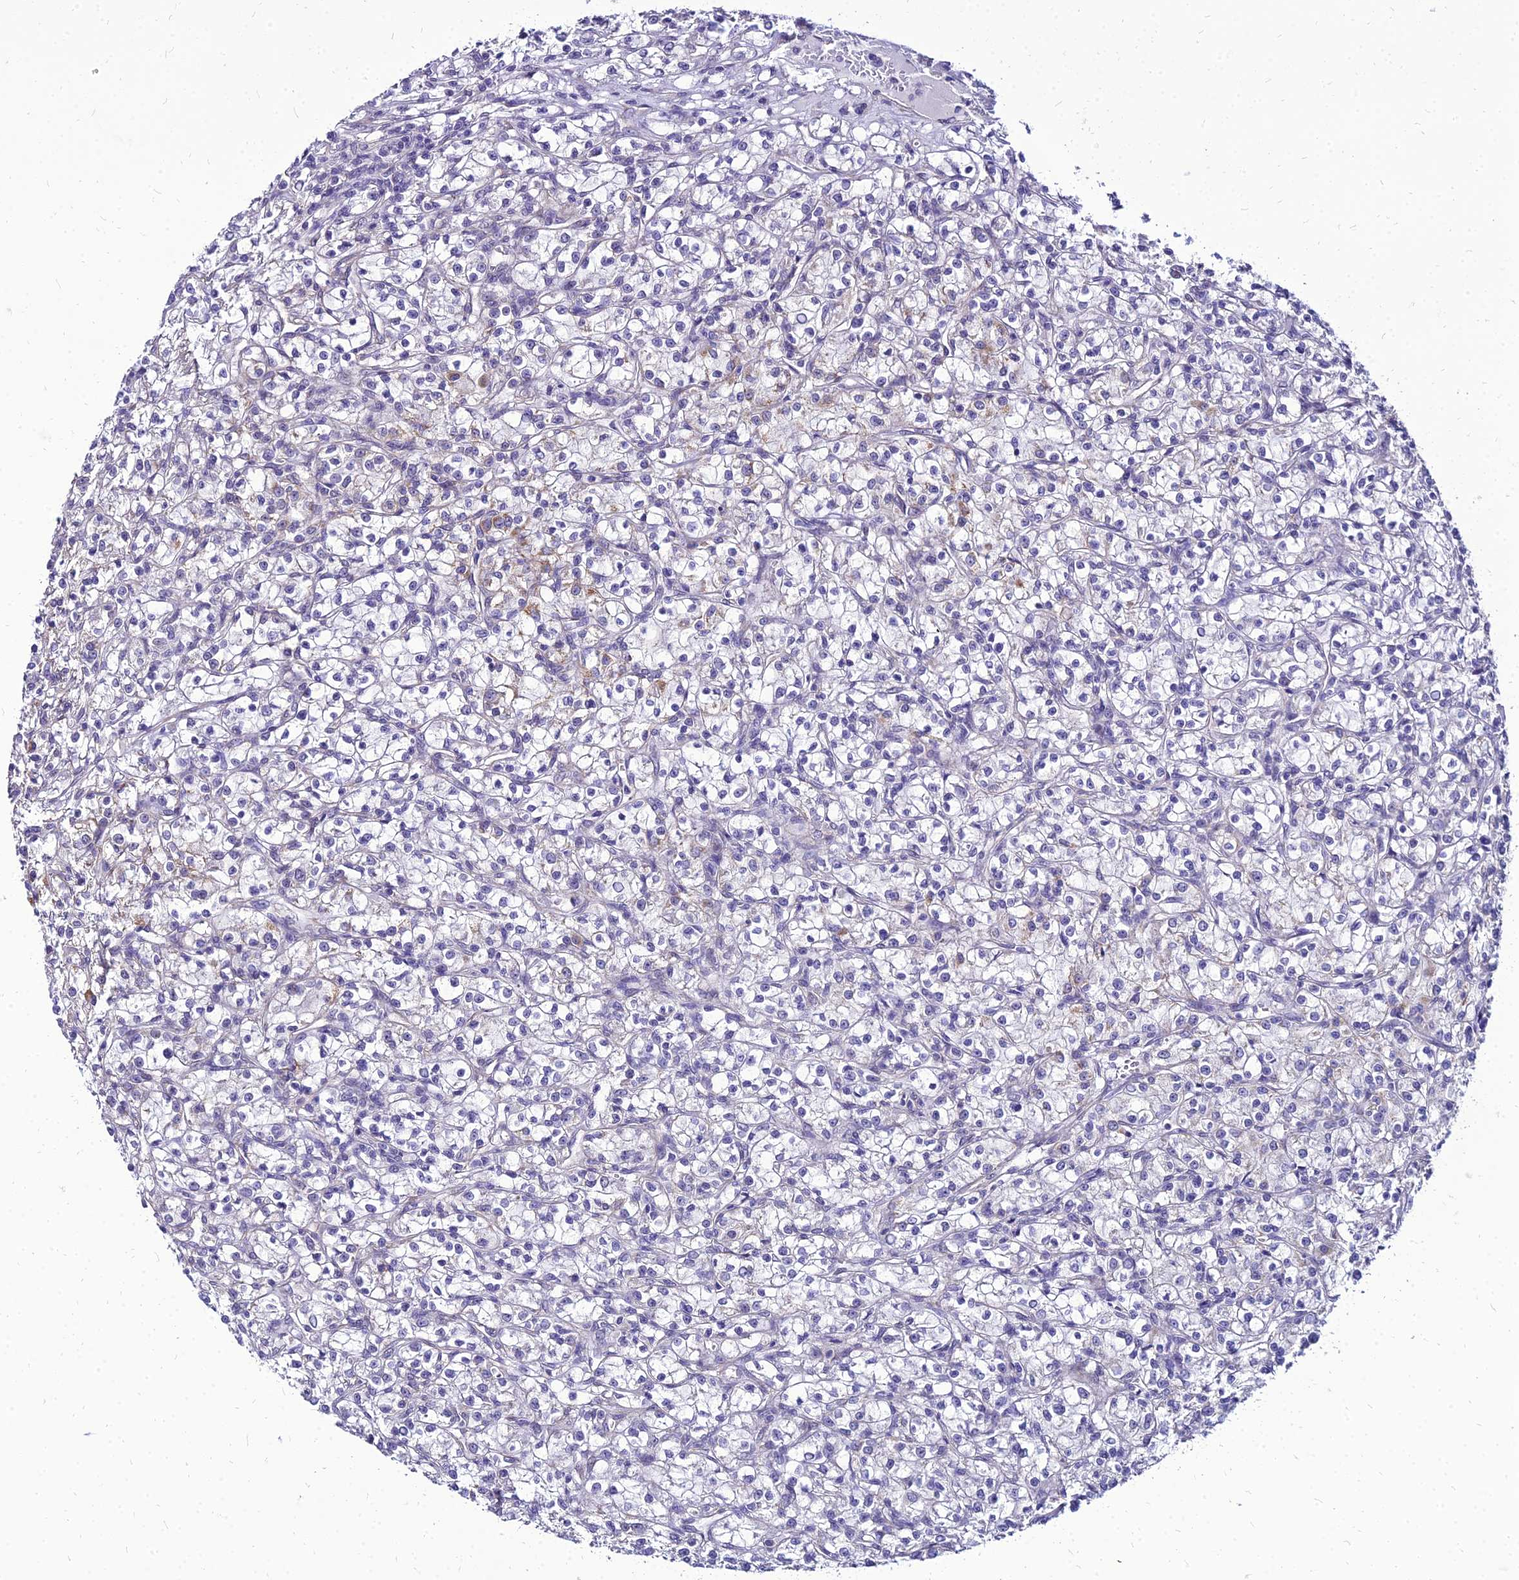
{"staining": {"intensity": "negative", "quantity": "none", "location": "none"}, "tissue": "renal cancer", "cell_type": "Tumor cells", "image_type": "cancer", "snomed": [{"axis": "morphology", "description": "Adenocarcinoma, NOS"}, {"axis": "topography", "description": "Kidney"}], "caption": "The histopathology image exhibits no staining of tumor cells in renal adenocarcinoma.", "gene": "YEATS2", "patient": {"sex": "female", "age": 59}}